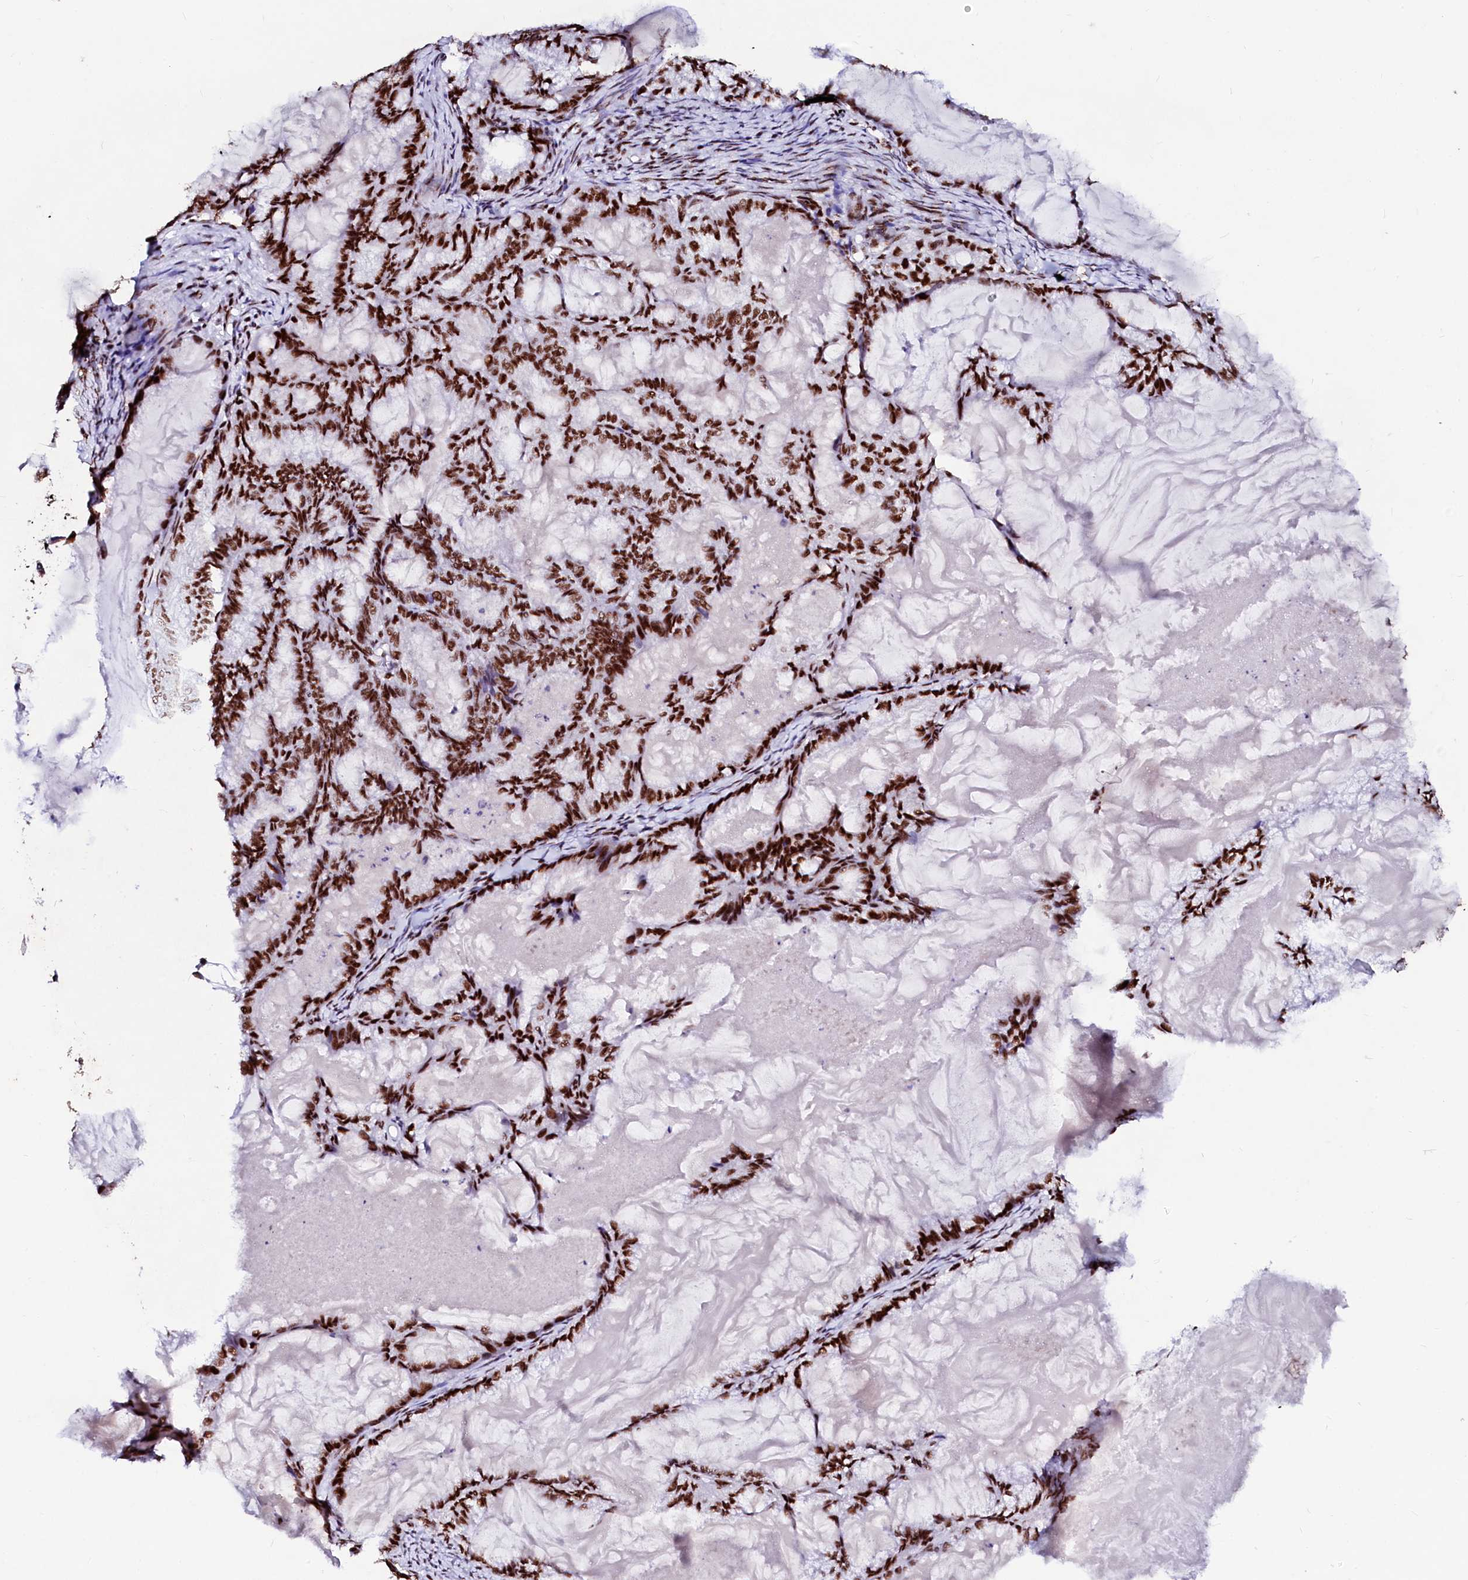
{"staining": {"intensity": "strong", "quantity": ">75%", "location": "nuclear"}, "tissue": "endometrial cancer", "cell_type": "Tumor cells", "image_type": "cancer", "snomed": [{"axis": "morphology", "description": "Adenocarcinoma, NOS"}, {"axis": "topography", "description": "Endometrium"}], "caption": "Endometrial adenocarcinoma was stained to show a protein in brown. There is high levels of strong nuclear staining in about >75% of tumor cells.", "gene": "CPSF6", "patient": {"sex": "female", "age": 86}}